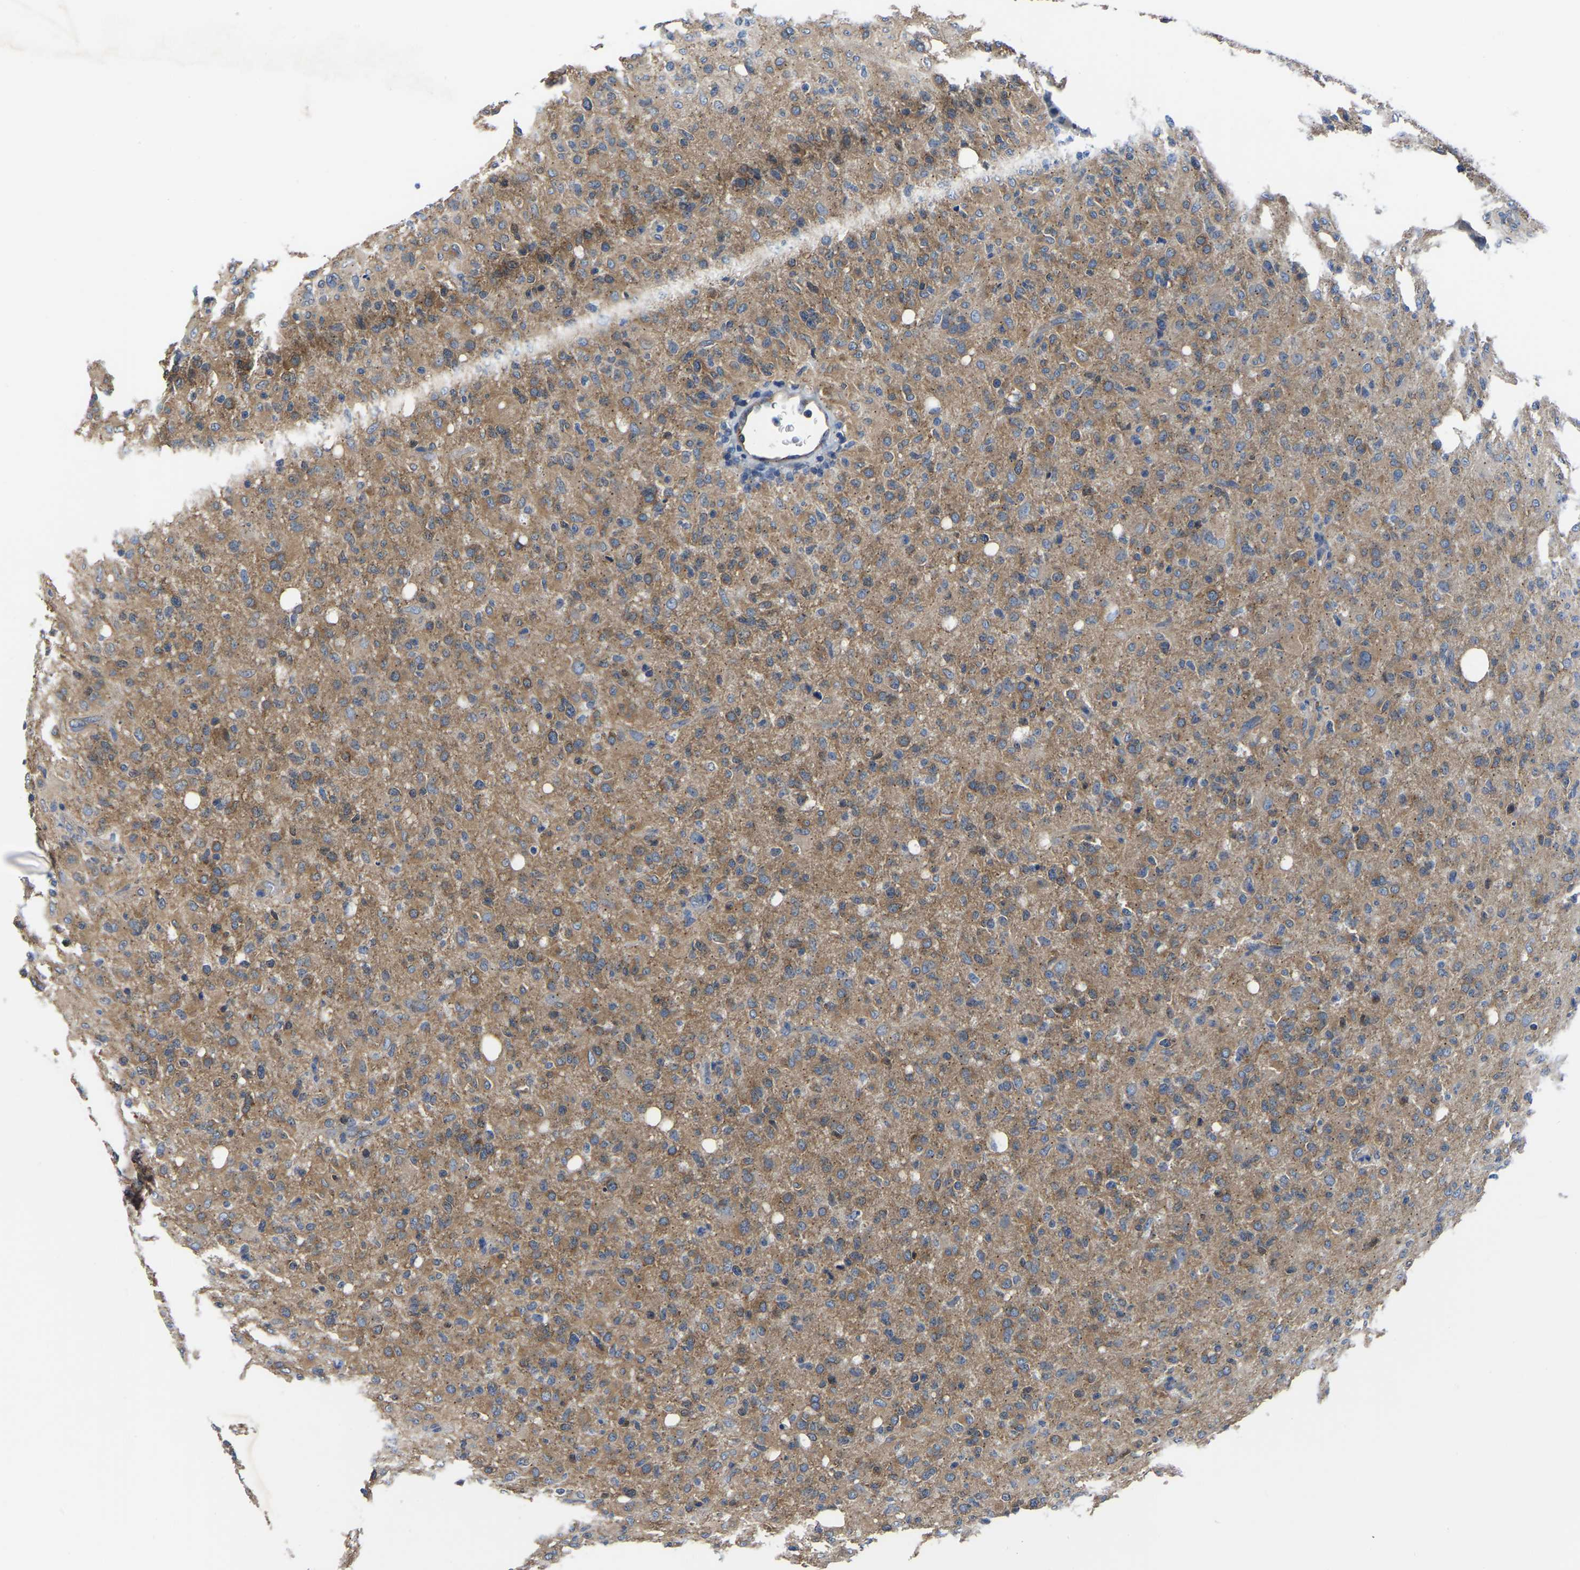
{"staining": {"intensity": "weak", "quantity": ">75%", "location": "cytoplasmic/membranous"}, "tissue": "glioma", "cell_type": "Tumor cells", "image_type": "cancer", "snomed": [{"axis": "morphology", "description": "Glioma, malignant, High grade"}, {"axis": "topography", "description": "Brain"}], "caption": "There is low levels of weak cytoplasmic/membranous positivity in tumor cells of glioma, as demonstrated by immunohistochemical staining (brown color).", "gene": "TFG", "patient": {"sex": "female", "age": 57}}